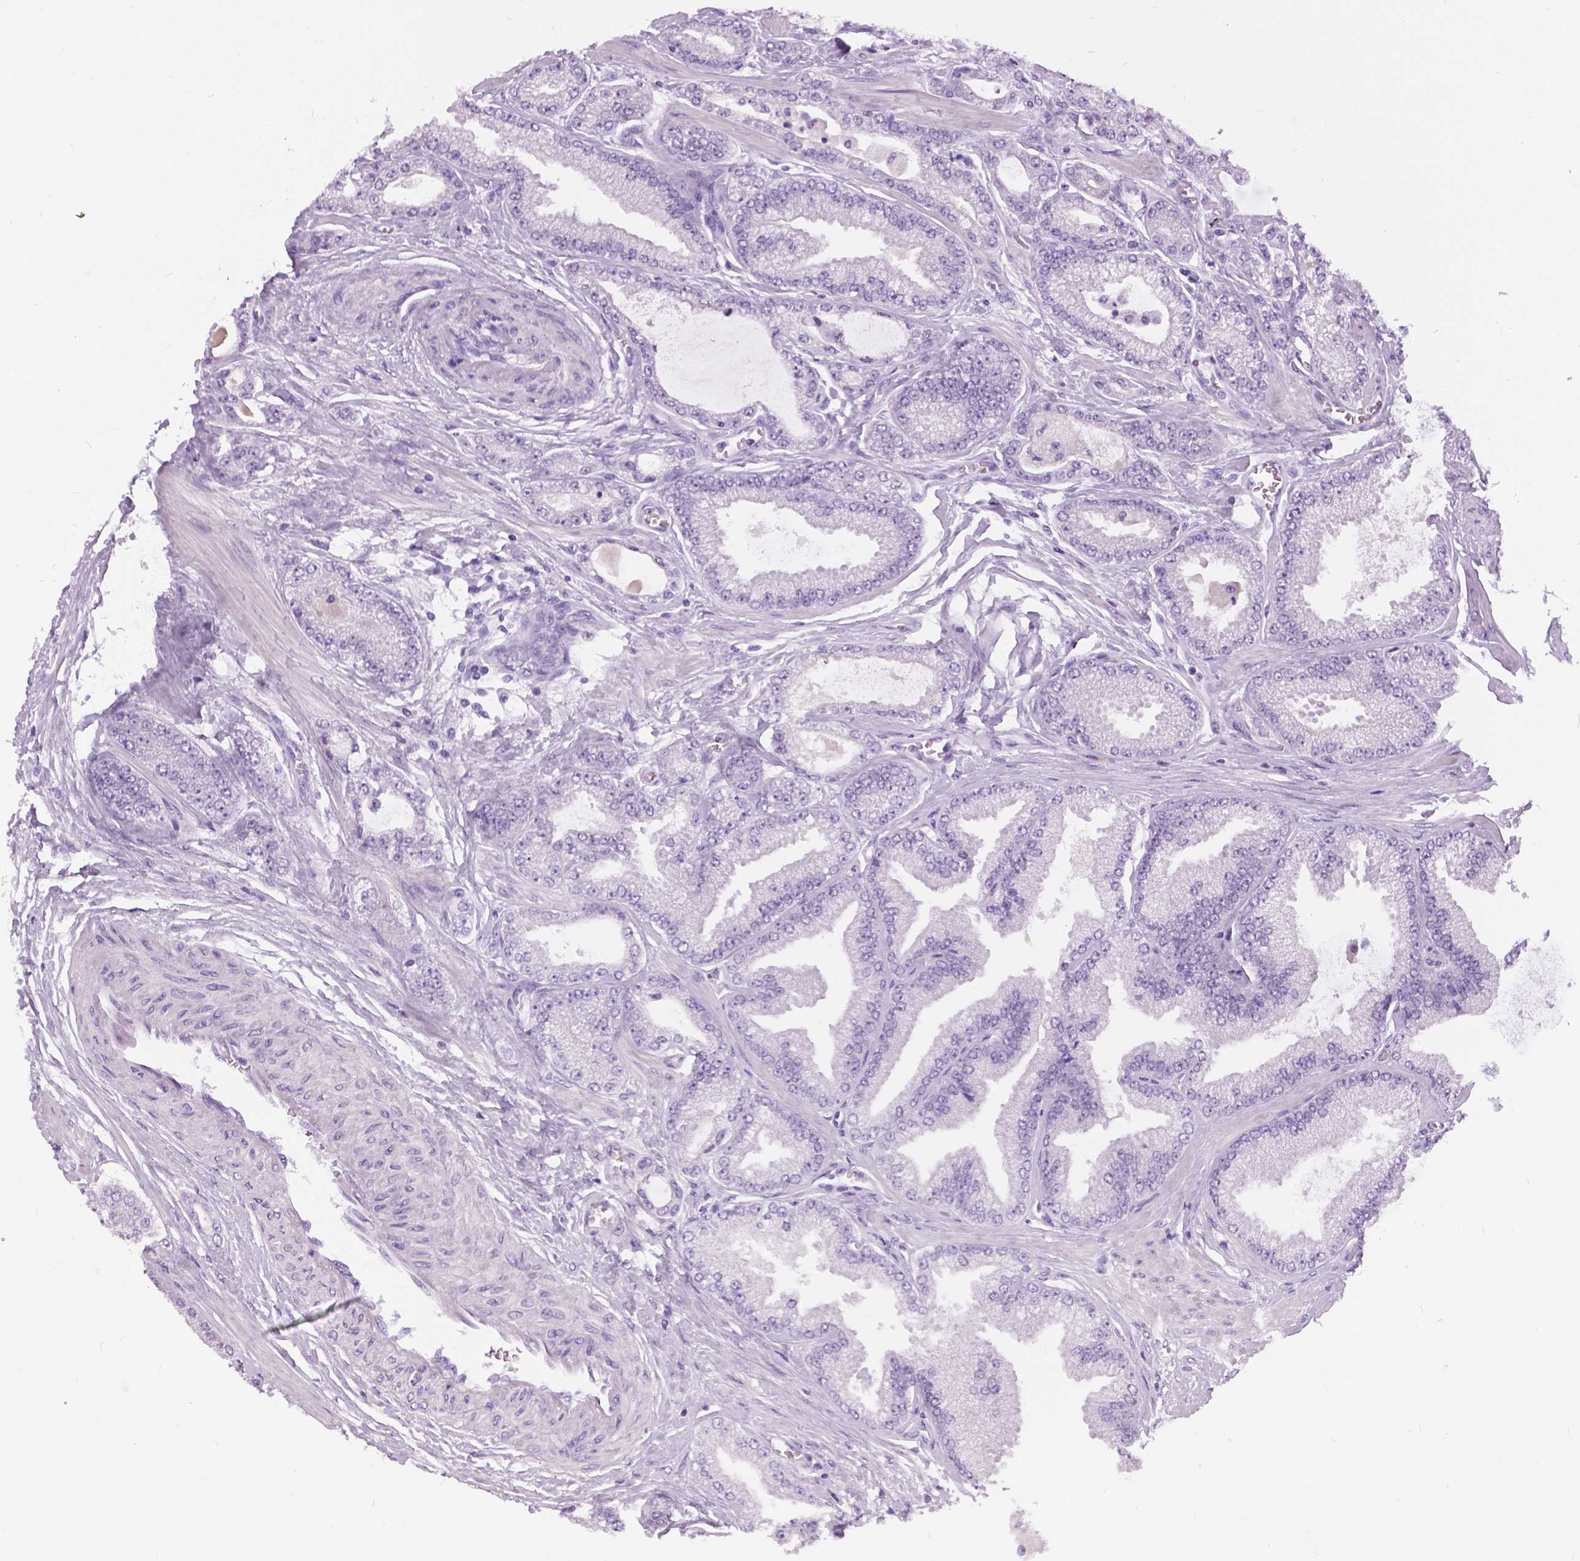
{"staining": {"intensity": "negative", "quantity": "none", "location": "none"}, "tissue": "prostate cancer", "cell_type": "Tumor cells", "image_type": "cancer", "snomed": [{"axis": "morphology", "description": "Adenocarcinoma, Low grade"}, {"axis": "topography", "description": "Prostate"}], "caption": "This image is of prostate low-grade adenocarcinoma stained with immunohistochemistry (IHC) to label a protein in brown with the nuclei are counter-stained blue. There is no staining in tumor cells.", "gene": "MYOM1", "patient": {"sex": "male", "age": 55}}